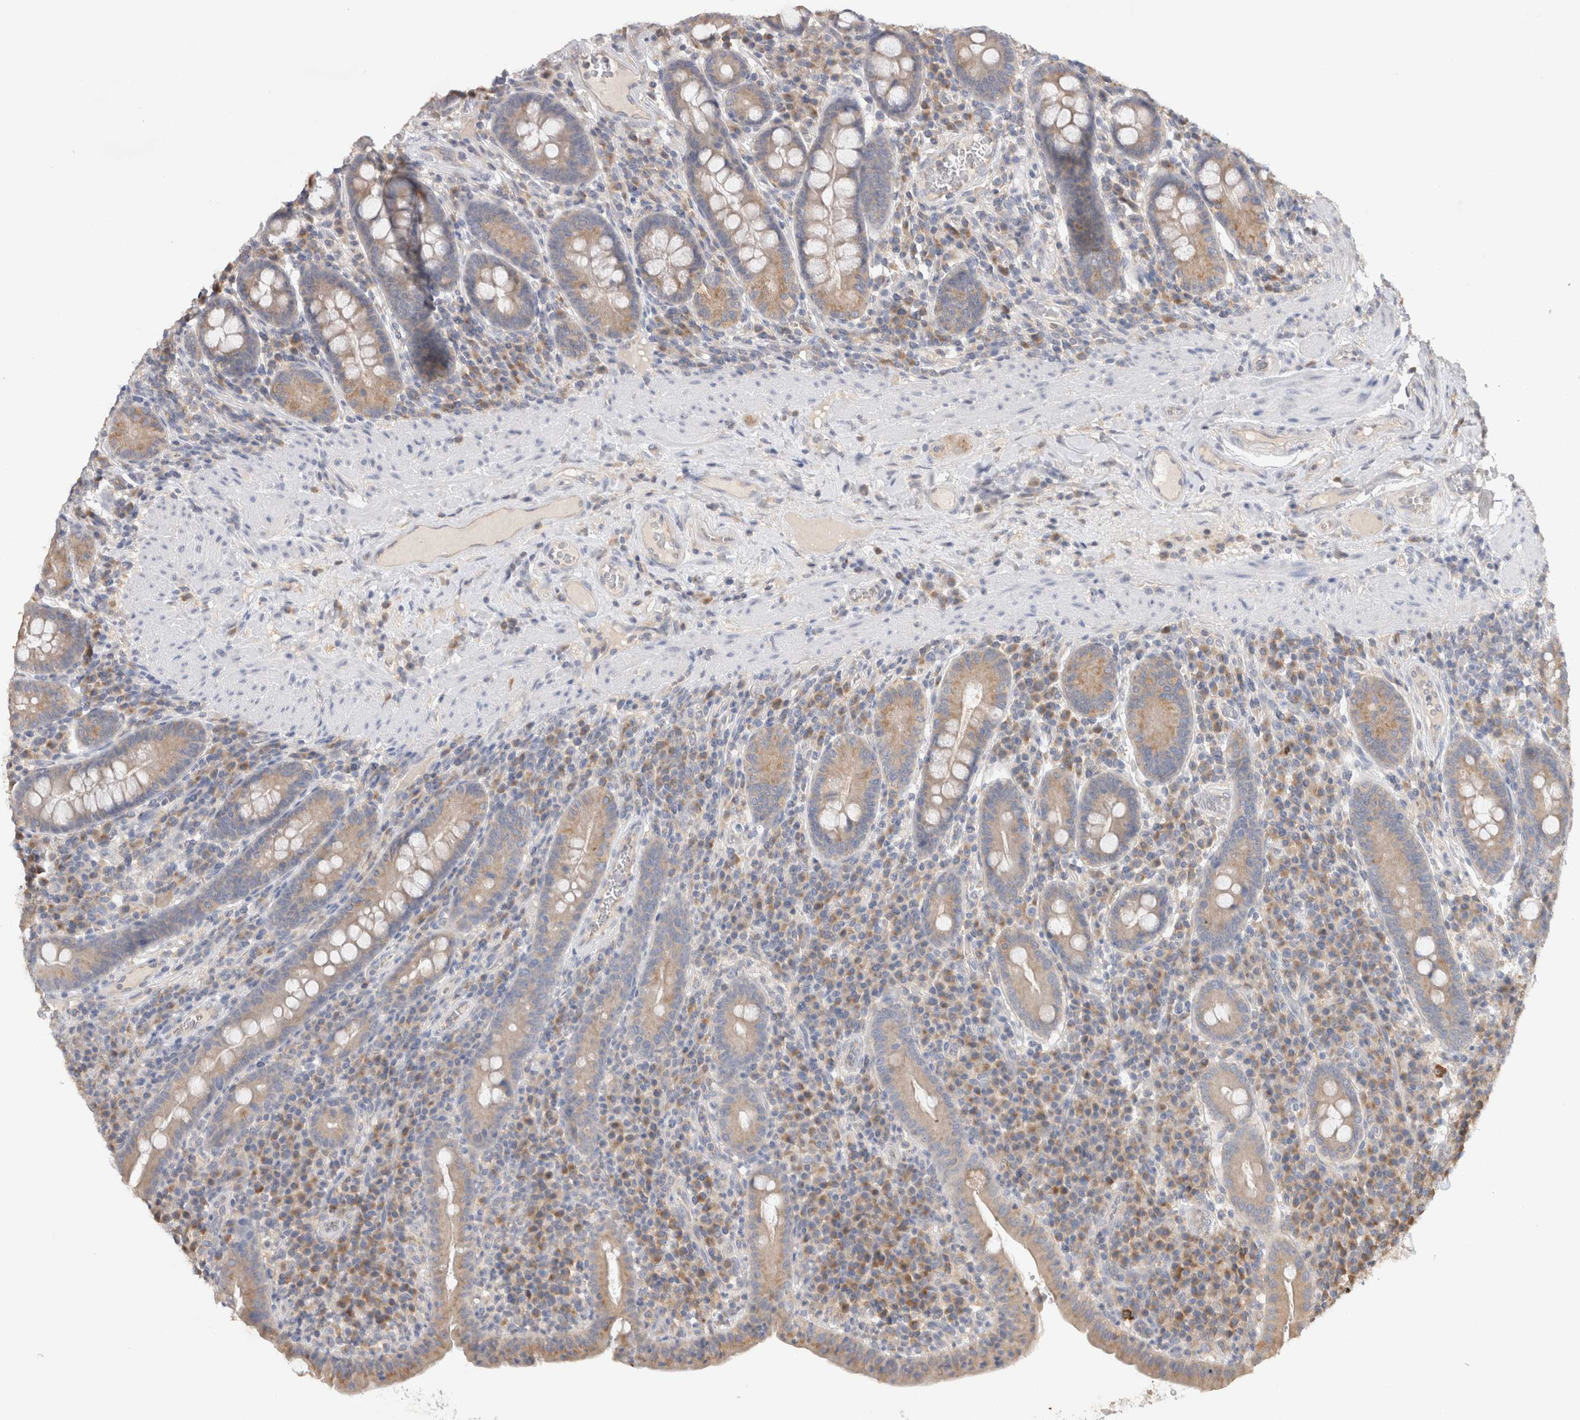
{"staining": {"intensity": "weak", "quantity": ">75%", "location": "cytoplasmic/membranous"}, "tissue": "duodenum", "cell_type": "Glandular cells", "image_type": "normal", "snomed": [{"axis": "morphology", "description": "Normal tissue, NOS"}, {"axis": "morphology", "description": "Adenocarcinoma, NOS"}, {"axis": "topography", "description": "Pancreas"}, {"axis": "topography", "description": "Duodenum"}], "caption": "Duodenum was stained to show a protein in brown. There is low levels of weak cytoplasmic/membranous staining in about >75% of glandular cells. Using DAB (3,3'-diaminobenzidine) (brown) and hematoxylin (blue) stains, captured at high magnification using brightfield microscopy.", "gene": "GAS1", "patient": {"sex": "male", "age": 50}}